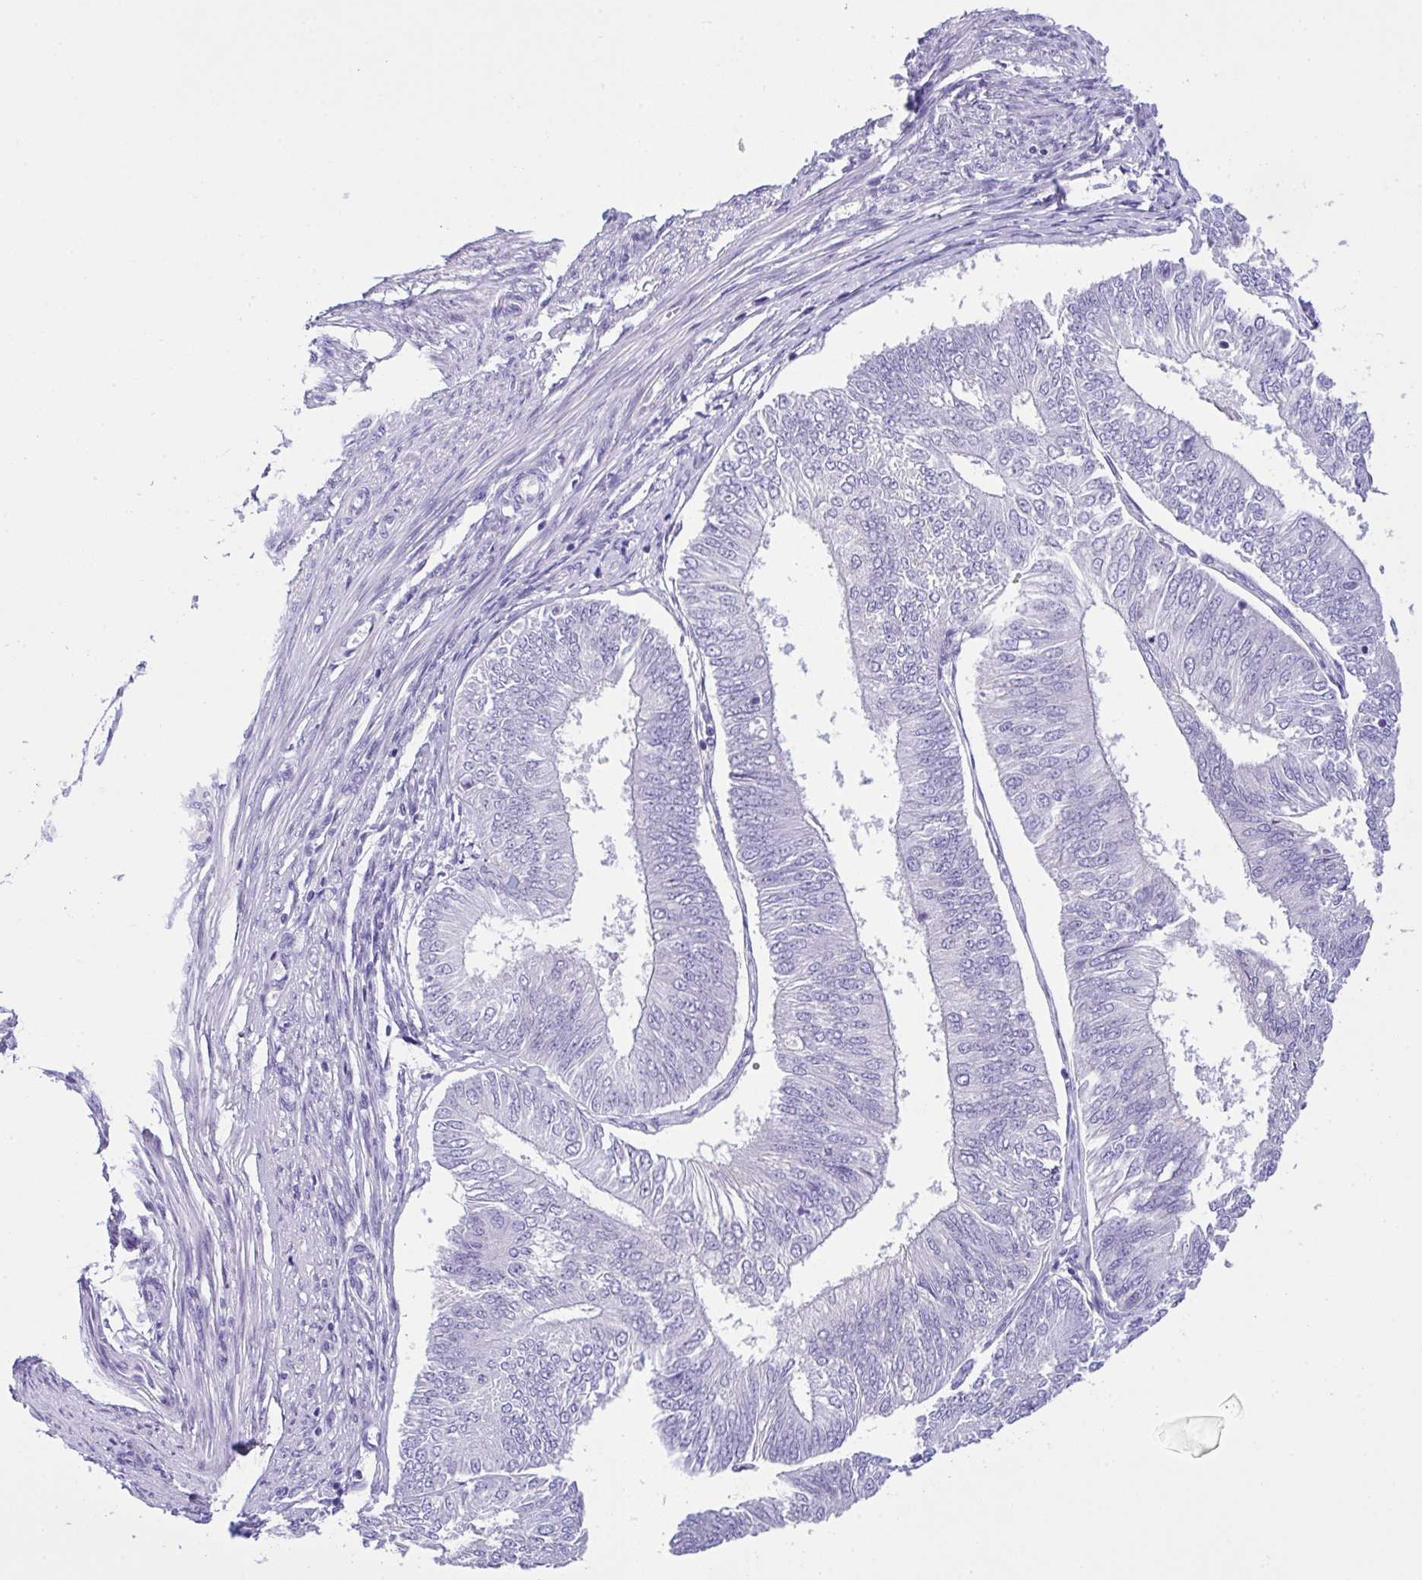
{"staining": {"intensity": "negative", "quantity": "none", "location": "none"}, "tissue": "endometrial cancer", "cell_type": "Tumor cells", "image_type": "cancer", "snomed": [{"axis": "morphology", "description": "Adenocarcinoma, NOS"}, {"axis": "topography", "description": "Endometrium"}], "caption": "Immunohistochemistry image of neoplastic tissue: endometrial adenocarcinoma stained with DAB (3,3'-diaminobenzidine) displays no significant protein expression in tumor cells. Brightfield microscopy of immunohistochemistry stained with DAB (brown) and hematoxylin (blue), captured at high magnification.", "gene": "FBXL20", "patient": {"sex": "female", "age": 58}}